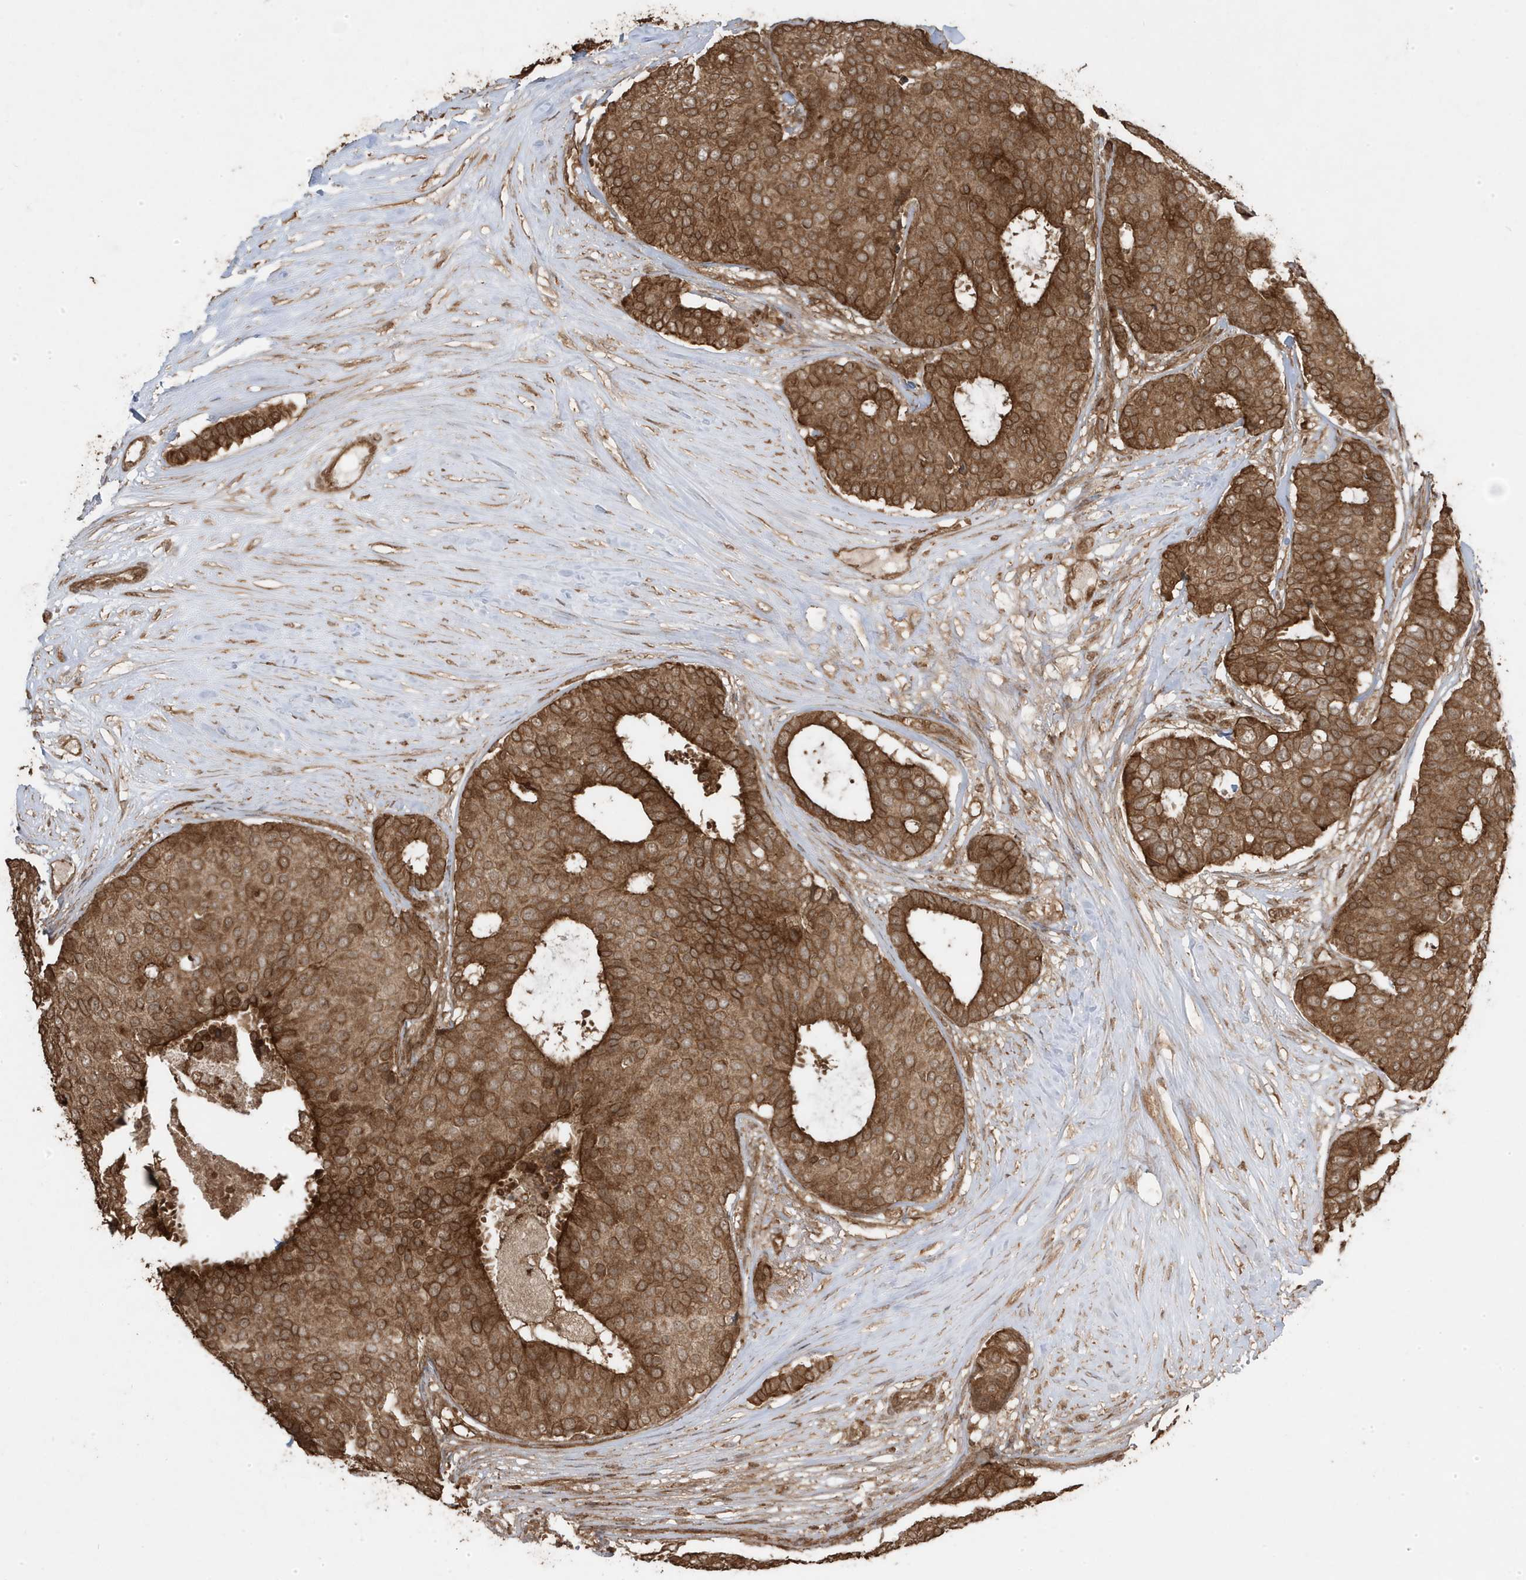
{"staining": {"intensity": "strong", "quantity": ">75%", "location": "cytoplasmic/membranous"}, "tissue": "breast cancer", "cell_type": "Tumor cells", "image_type": "cancer", "snomed": [{"axis": "morphology", "description": "Duct carcinoma"}, {"axis": "topography", "description": "Breast"}], "caption": "Immunohistochemical staining of human breast cancer exhibits strong cytoplasmic/membranous protein positivity in approximately >75% of tumor cells.", "gene": "ASAP1", "patient": {"sex": "female", "age": 75}}